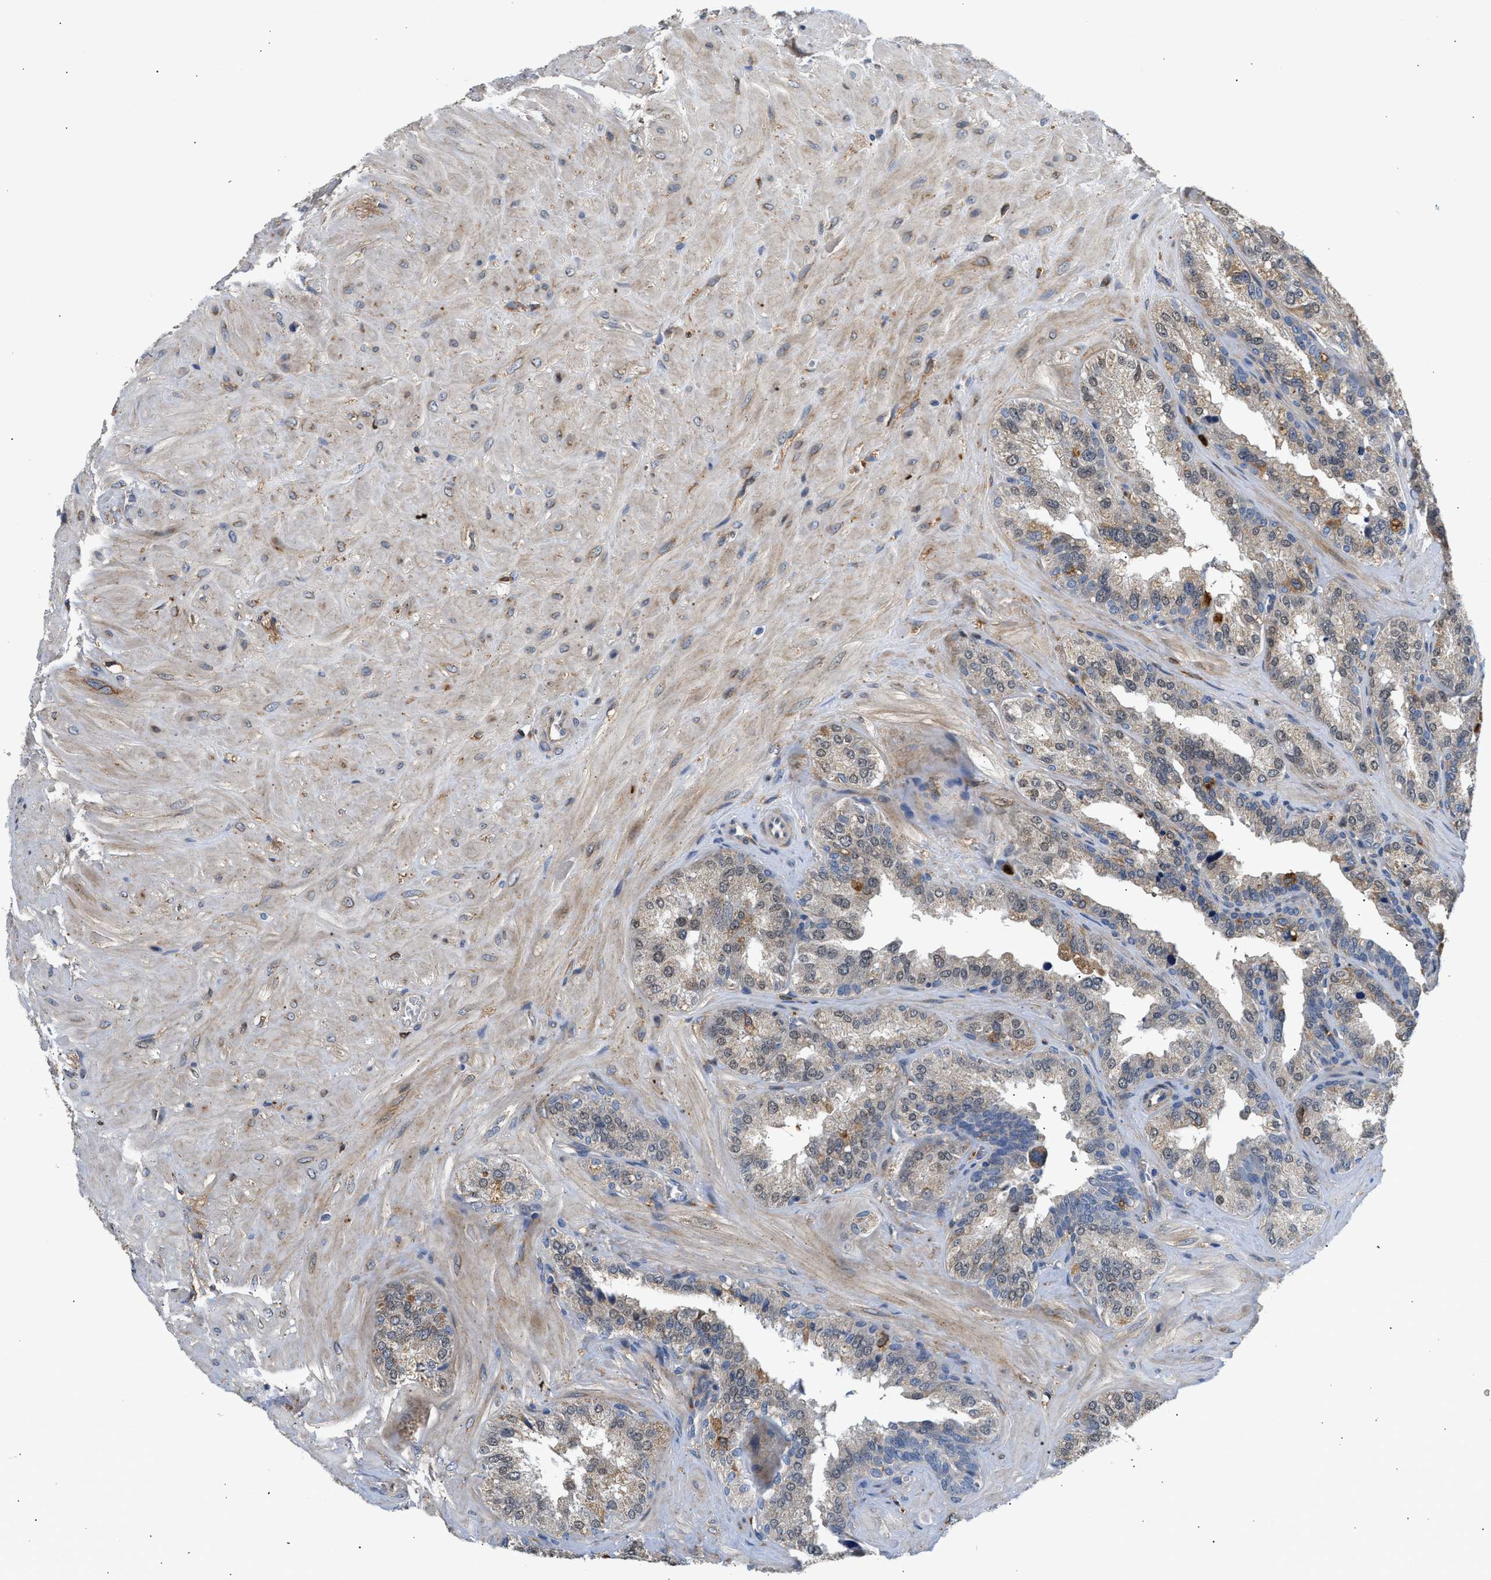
{"staining": {"intensity": "moderate", "quantity": "<25%", "location": "cytoplasmic/membranous"}, "tissue": "seminal vesicle", "cell_type": "Glandular cells", "image_type": "normal", "snomed": [{"axis": "morphology", "description": "Normal tissue, NOS"}, {"axis": "topography", "description": "Prostate"}, {"axis": "topography", "description": "Seminal veicle"}], "caption": "This photomicrograph shows immunohistochemistry (IHC) staining of benign human seminal vesicle, with low moderate cytoplasmic/membranous expression in approximately <25% of glandular cells.", "gene": "RAB31", "patient": {"sex": "male", "age": 51}}